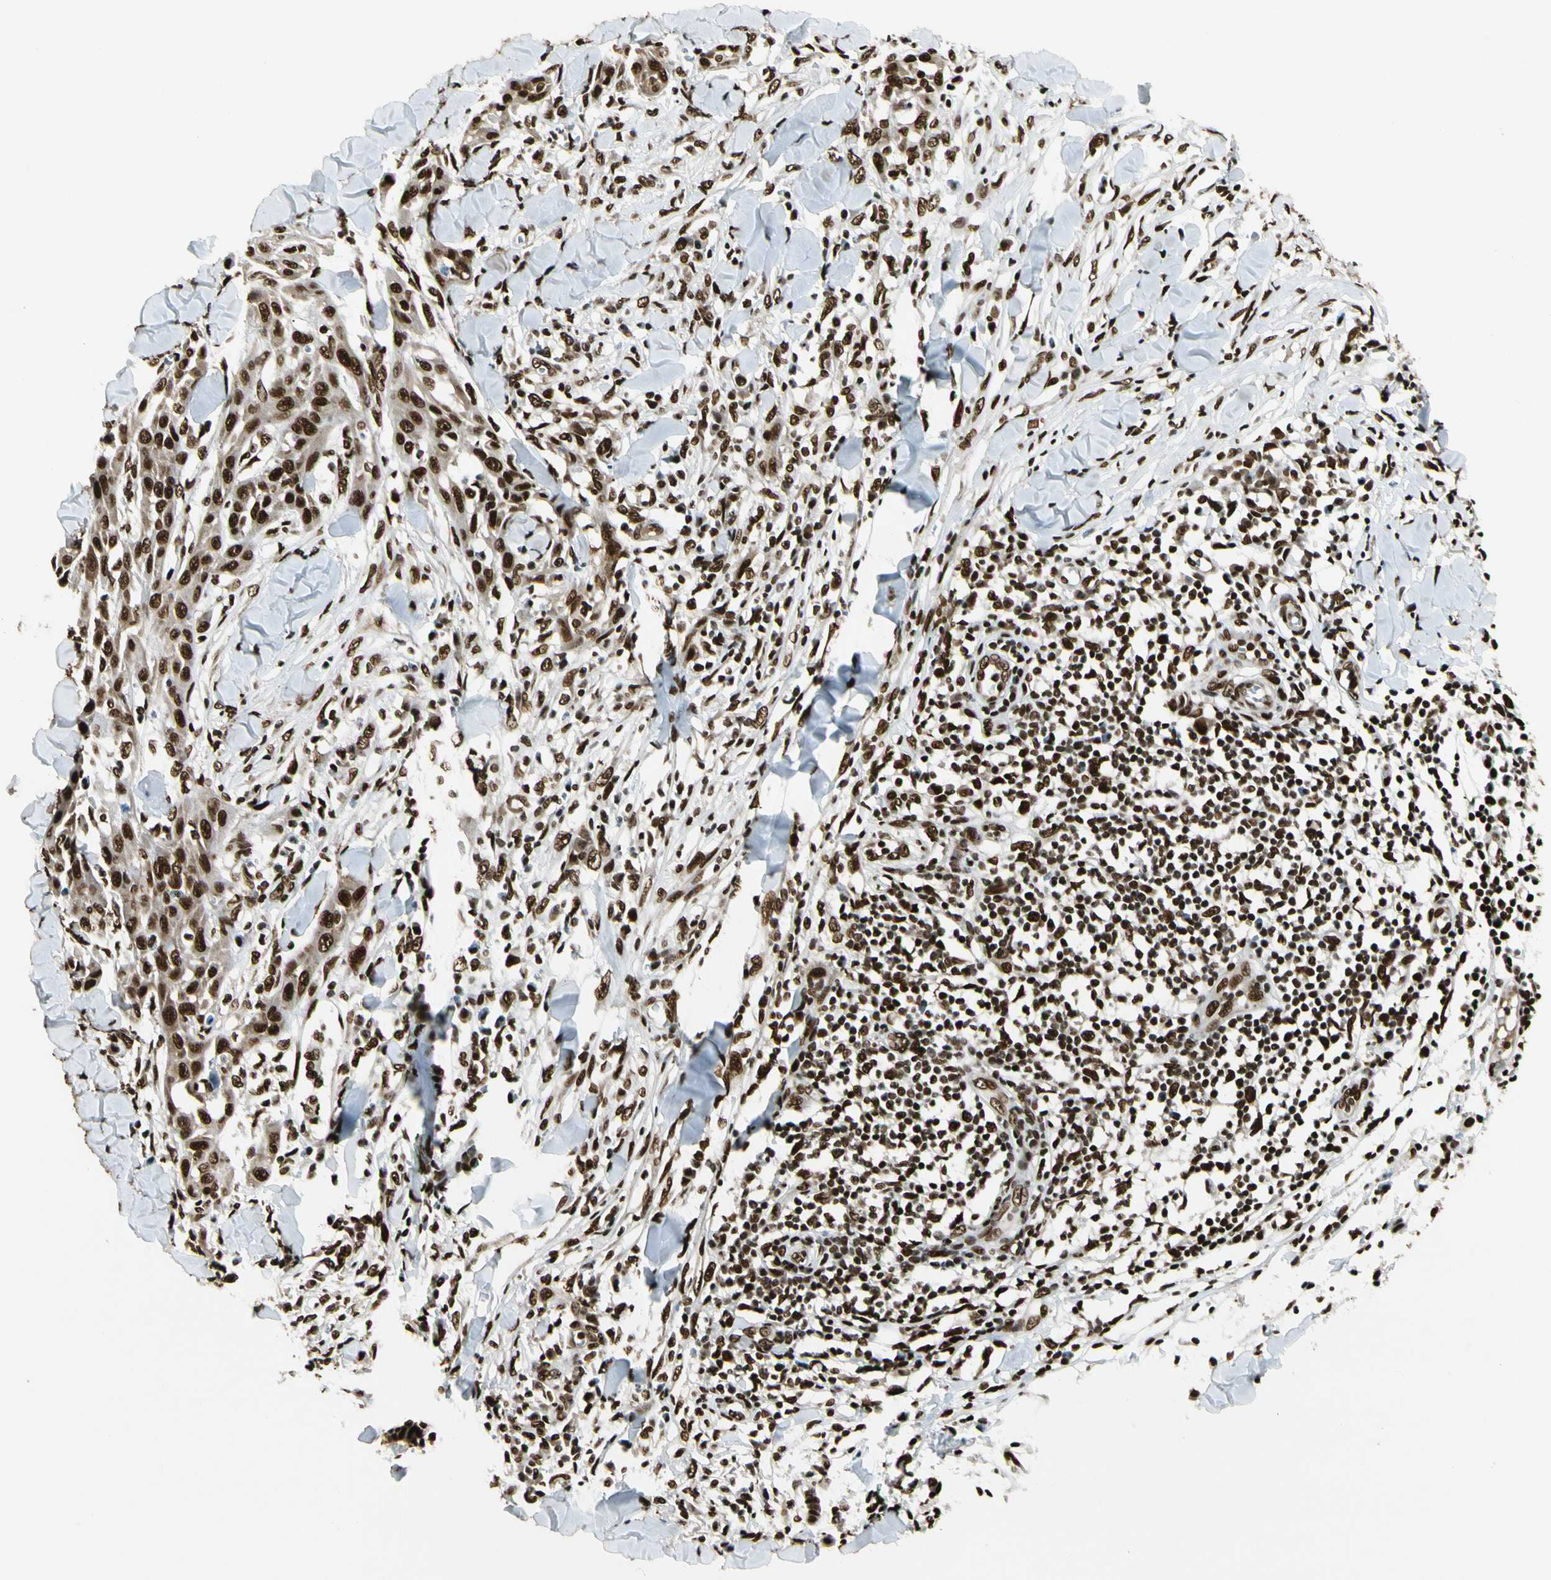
{"staining": {"intensity": "strong", "quantity": ">75%", "location": "nuclear"}, "tissue": "skin cancer", "cell_type": "Tumor cells", "image_type": "cancer", "snomed": [{"axis": "morphology", "description": "Squamous cell carcinoma, NOS"}, {"axis": "topography", "description": "Skin"}], "caption": "Immunohistochemical staining of skin cancer shows high levels of strong nuclear expression in about >75% of tumor cells.", "gene": "FUS", "patient": {"sex": "male", "age": 24}}